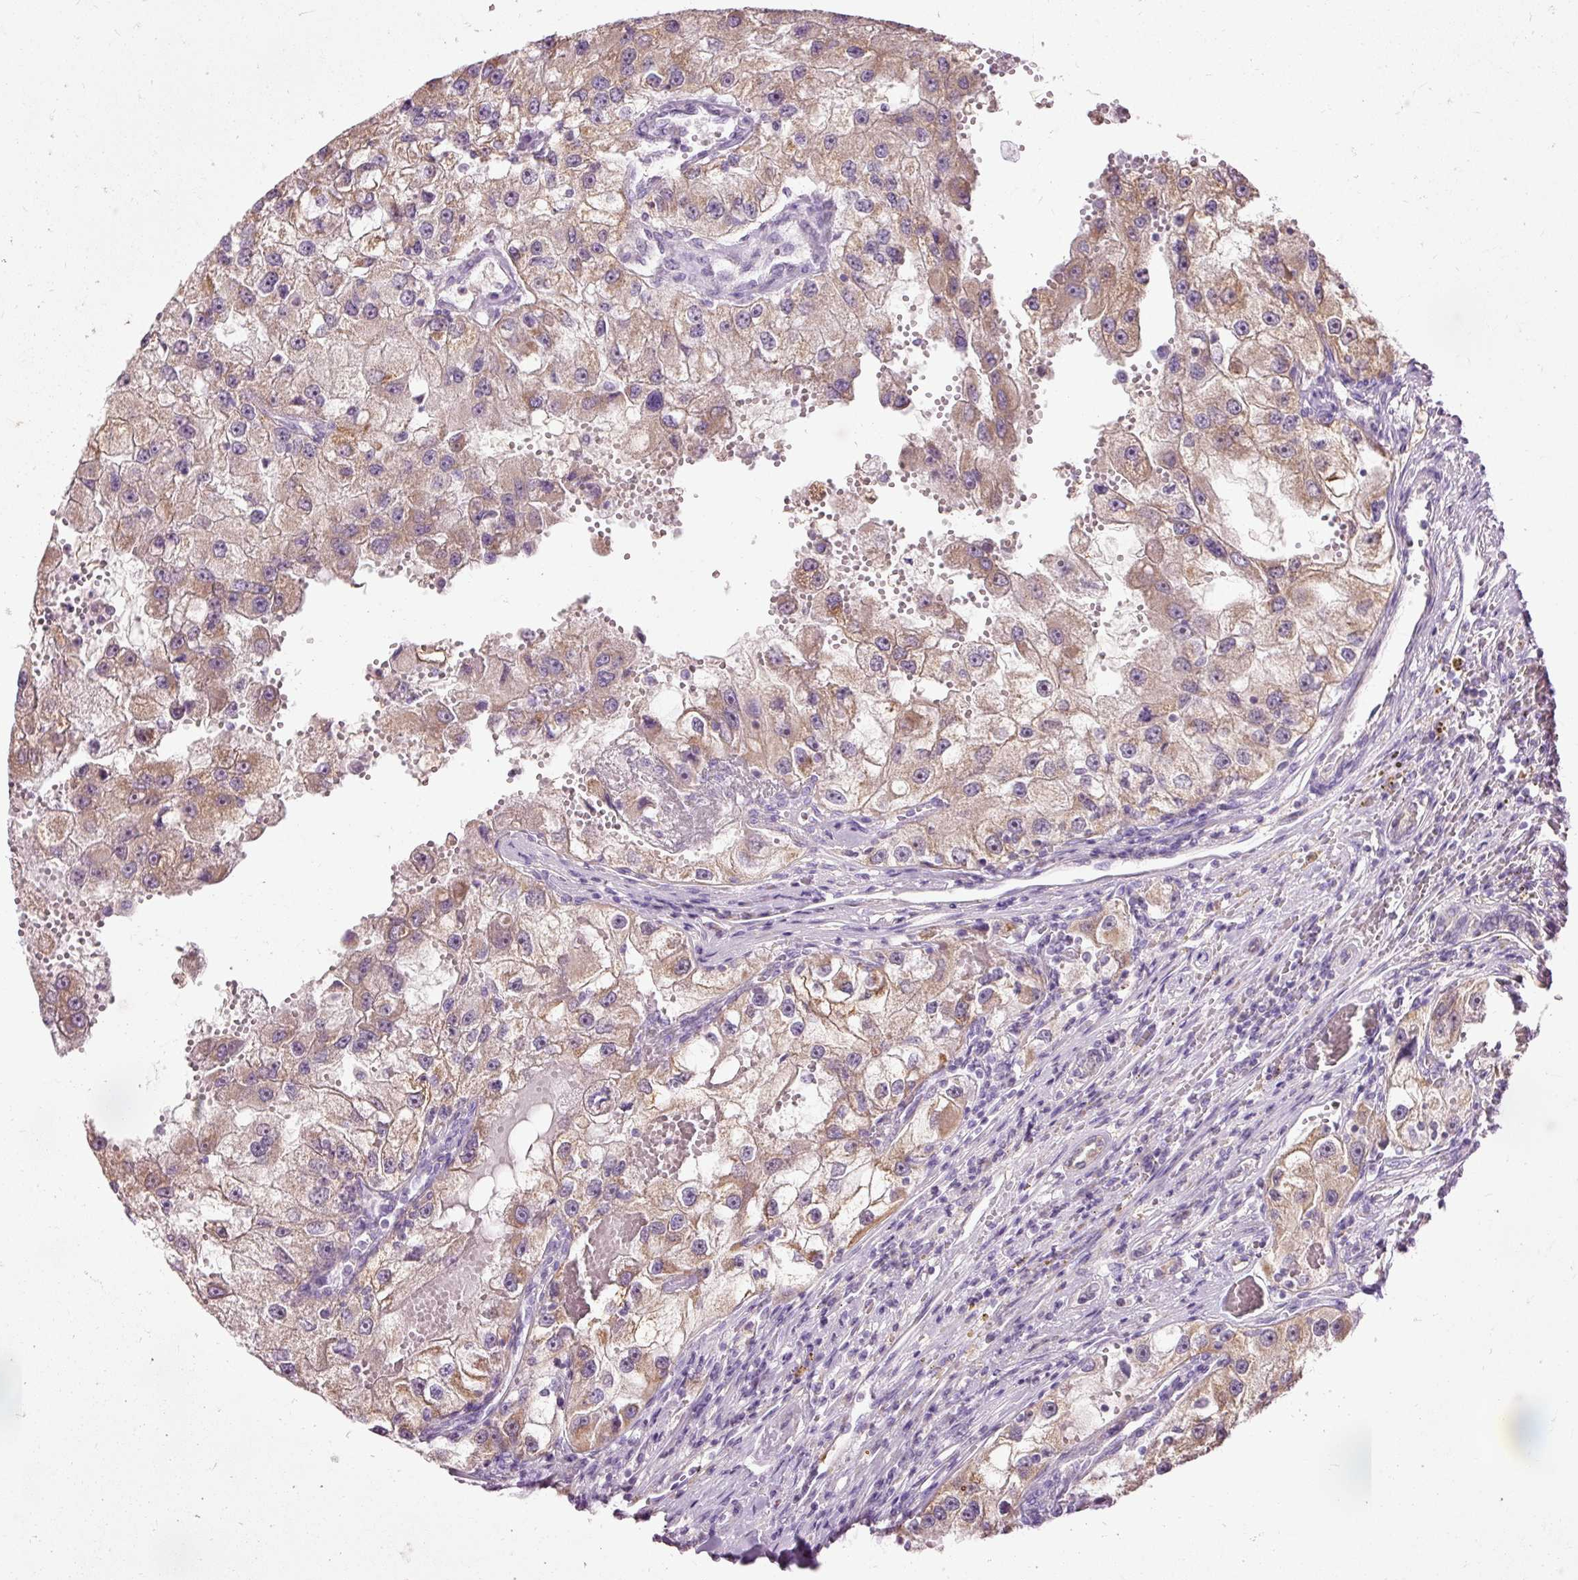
{"staining": {"intensity": "moderate", "quantity": ">75%", "location": "cytoplasmic/membranous"}, "tissue": "renal cancer", "cell_type": "Tumor cells", "image_type": "cancer", "snomed": [{"axis": "morphology", "description": "Adenocarcinoma, NOS"}, {"axis": "topography", "description": "Kidney"}], "caption": "Immunohistochemical staining of renal cancer (adenocarcinoma) shows moderate cytoplasmic/membranous protein staining in about >75% of tumor cells.", "gene": "PRDX5", "patient": {"sex": "male", "age": 63}}